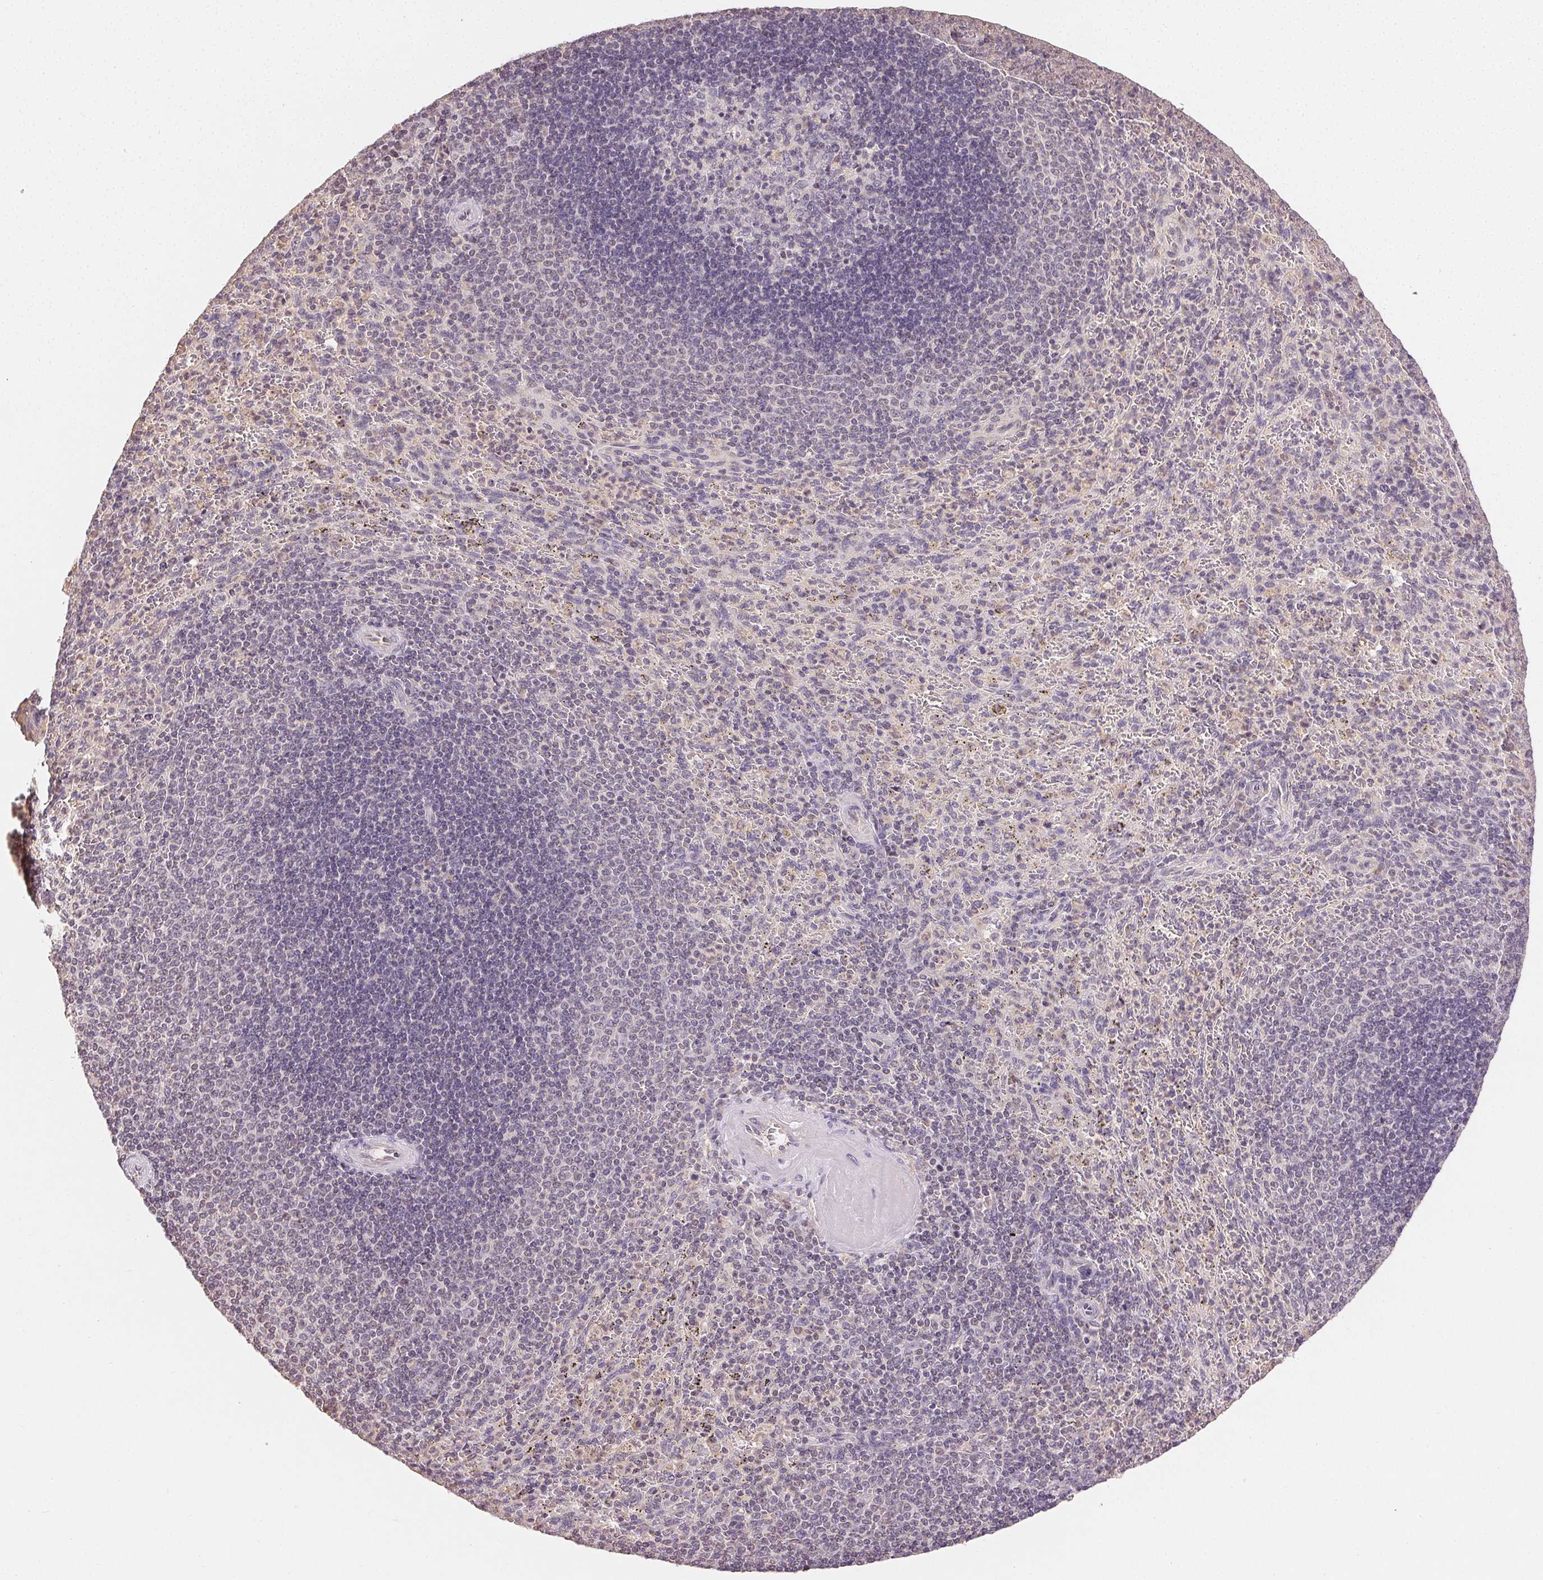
{"staining": {"intensity": "negative", "quantity": "none", "location": "none"}, "tissue": "spleen", "cell_type": "Cells in red pulp", "image_type": "normal", "snomed": [{"axis": "morphology", "description": "Normal tissue, NOS"}, {"axis": "topography", "description": "Spleen"}], "caption": "High power microscopy image of an immunohistochemistry micrograph of unremarkable spleen, revealing no significant staining in cells in red pulp. Brightfield microscopy of IHC stained with DAB (brown) and hematoxylin (blue), captured at high magnification.", "gene": "SEZ6L2", "patient": {"sex": "male", "age": 57}}